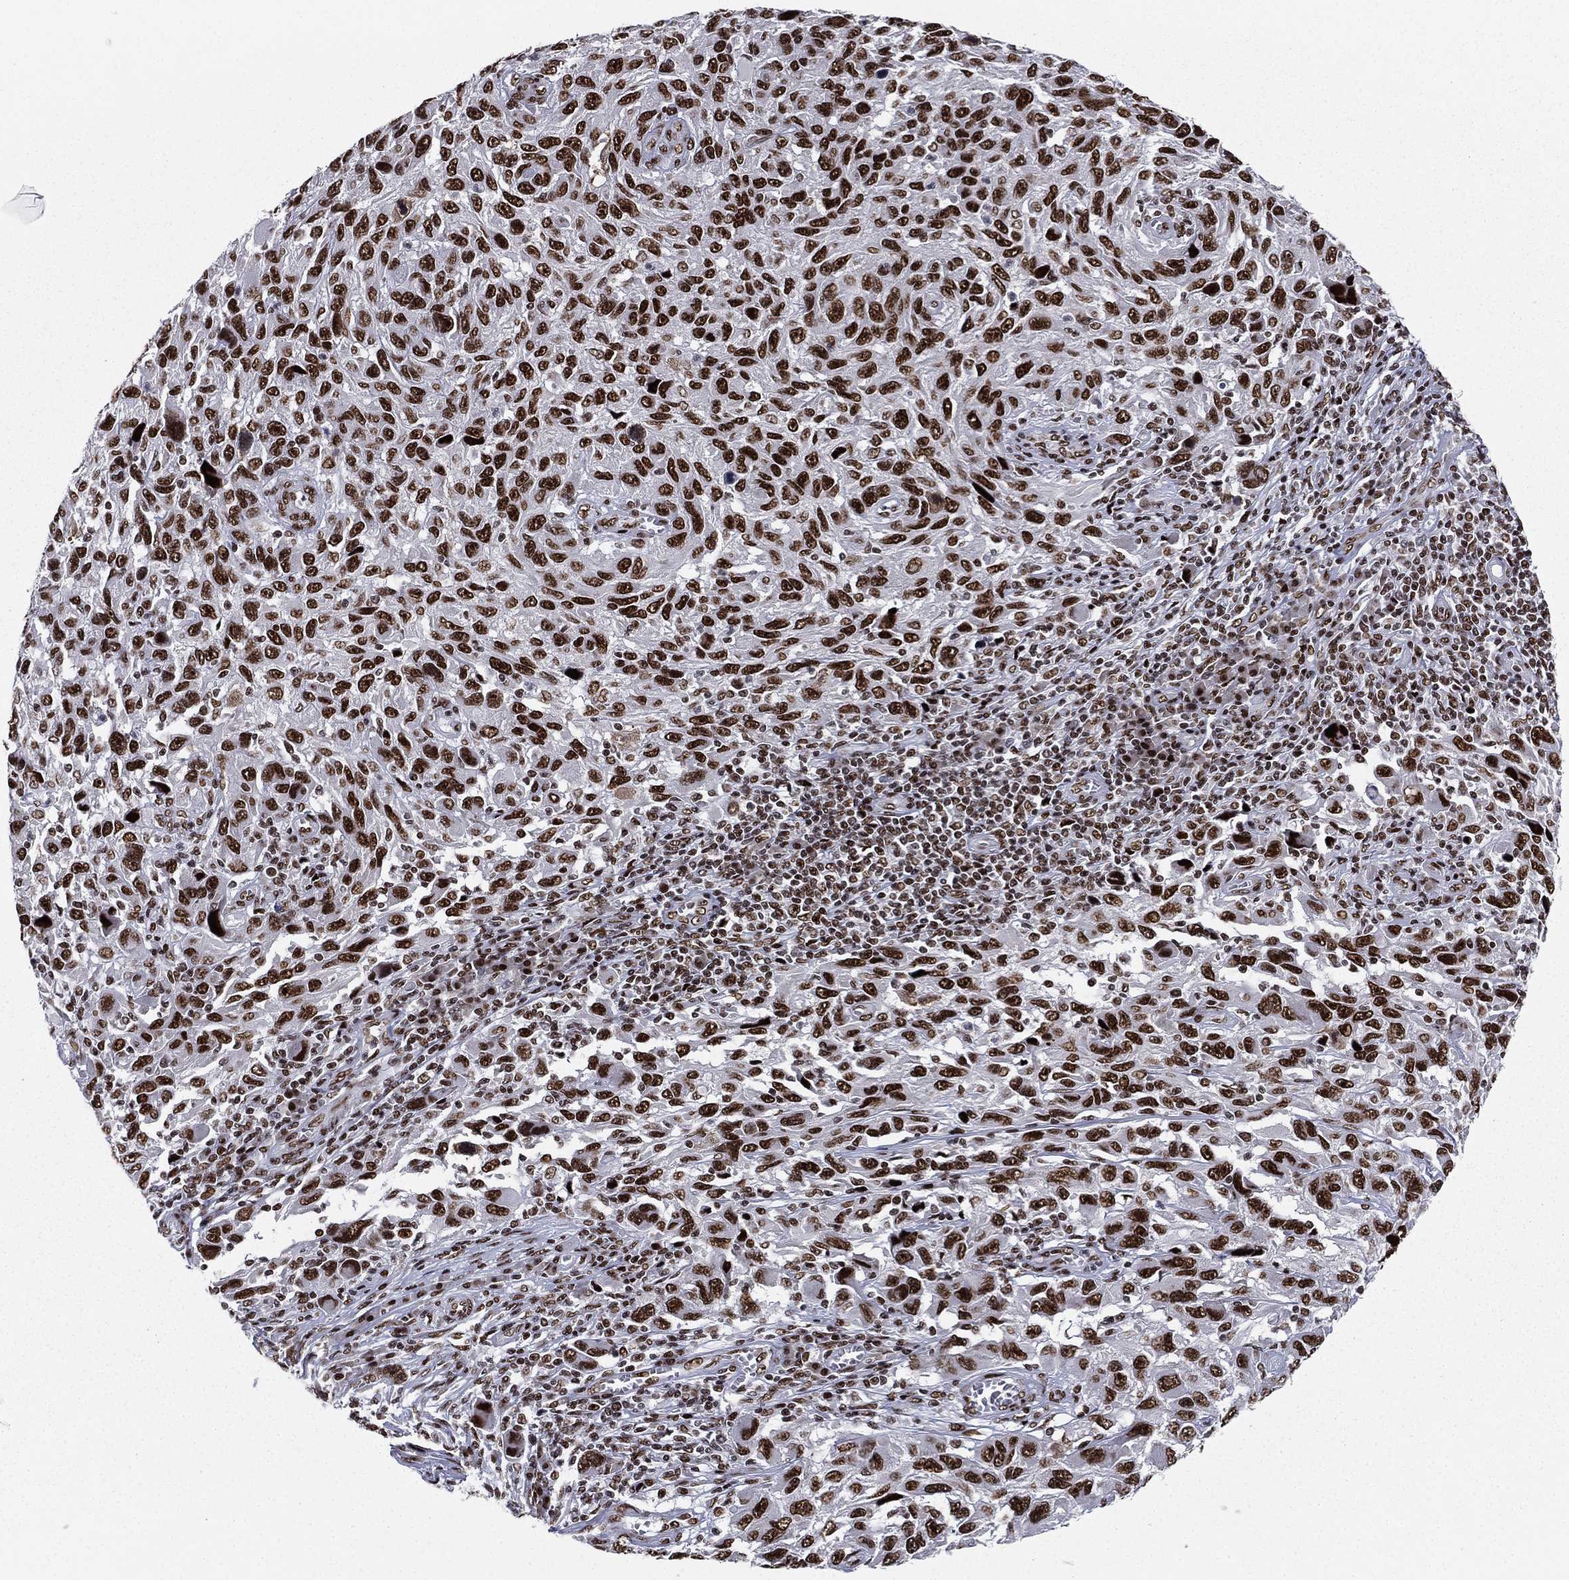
{"staining": {"intensity": "strong", "quantity": ">75%", "location": "nuclear"}, "tissue": "melanoma", "cell_type": "Tumor cells", "image_type": "cancer", "snomed": [{"axis": "morphology", "description": "Malignant melanoma, NOS"}, {"axis": "topography", "description": "Skin"}], "caption": "Immunohistochemistry (IHC) of human malignant melanoma demonstrates high levels of strong nuclear staining in approximately >75% of tumor cells.", "gene": "RTF1", "patient": {"sex": "male", "age": 53}}